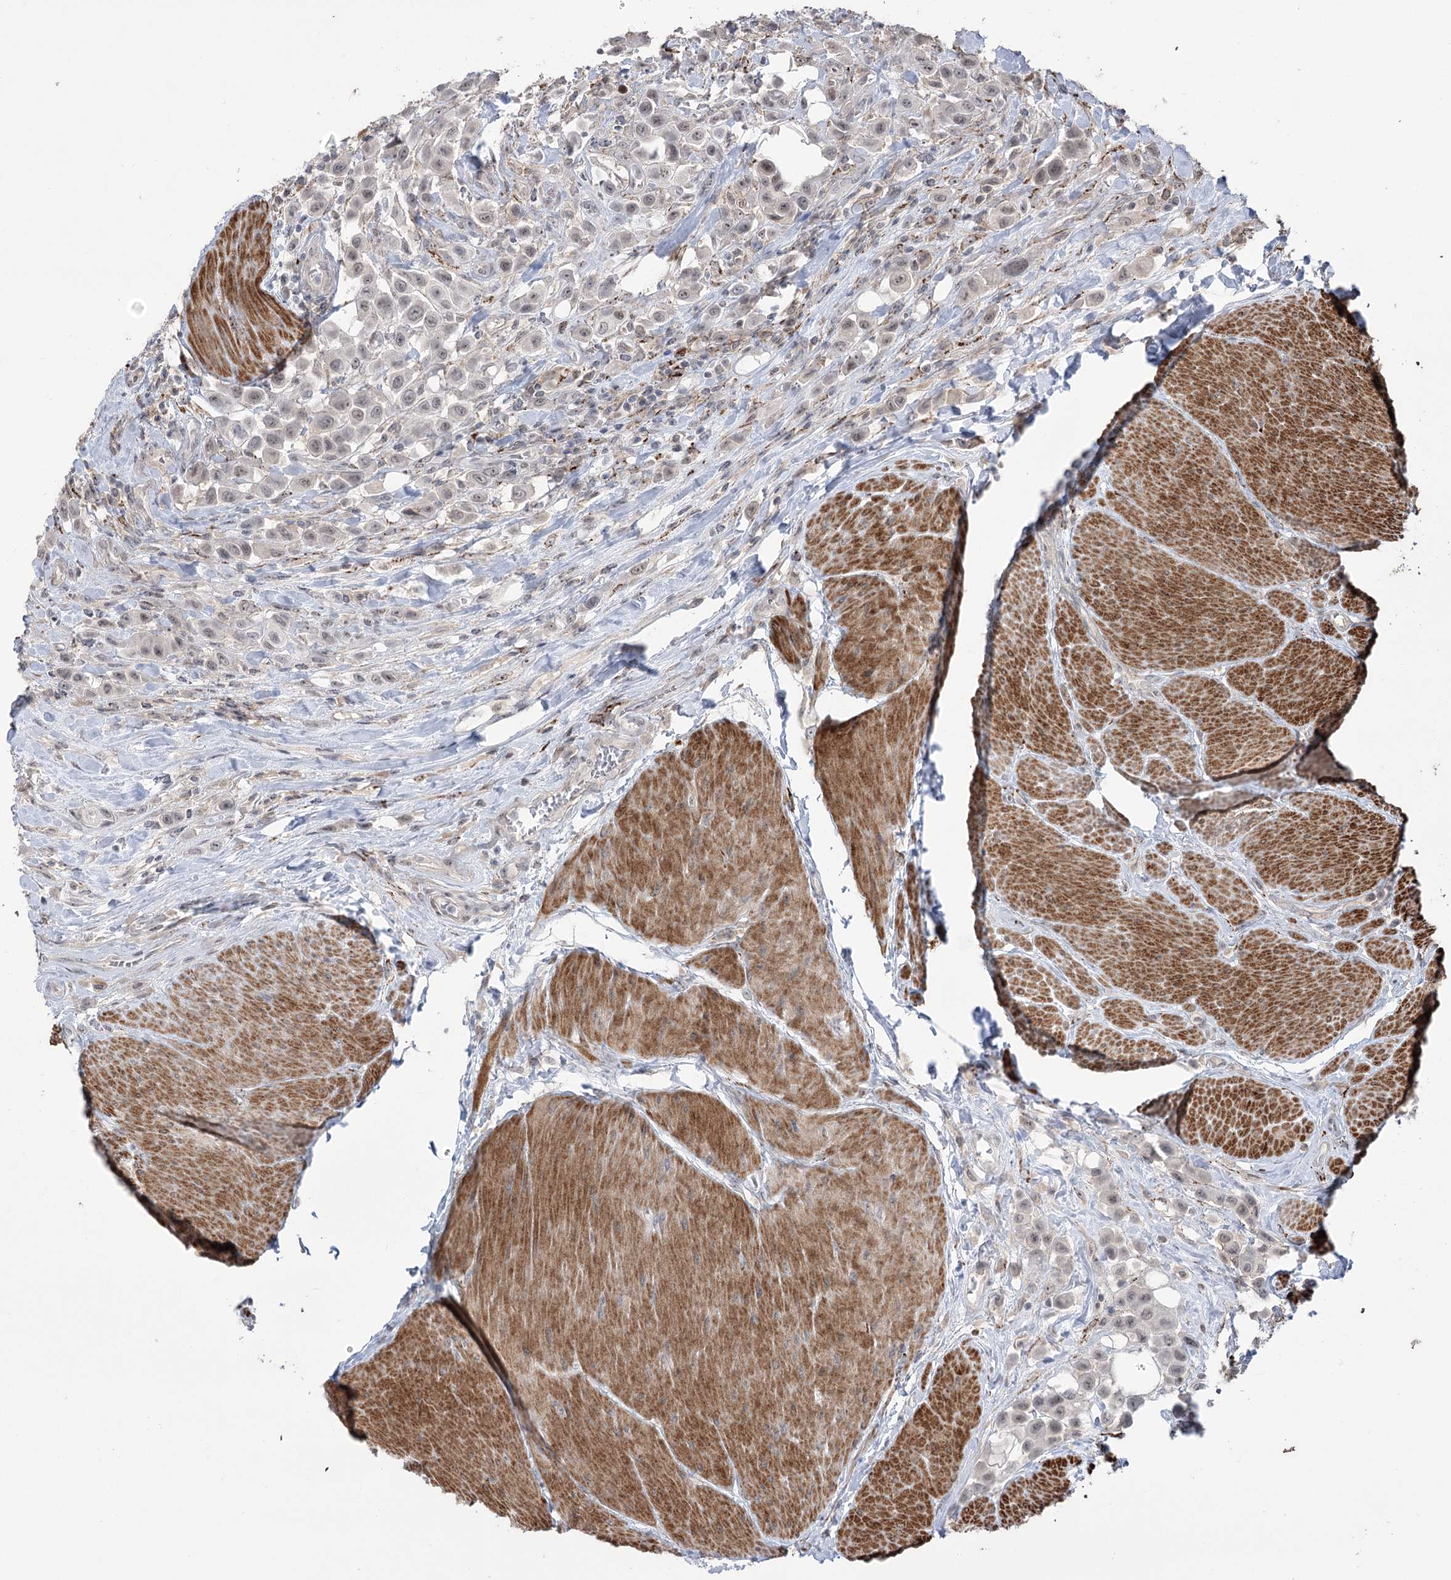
{"staining": {"intensity": "negative", "quantity": "none", "location": "none"}, "tissue": "urothelial cancer", "cell_type": "Tumor cells", "image_type": "cancer", "snomed": [{"axis": "morphology", "description": "Urothelial carcinoma, High grade"}, {"axis": "topography", "description": "Urinary bladder"}], "caption": "High magnification brightfield microscopy of urothelial carcinoma (high-grade) stained with DAB (brown) and counterstained with hematoxylin (blue): tumor cells show no significant expression.", "gene": "ZSCAN23", "patient": {"sex": "male", "age": 50}}